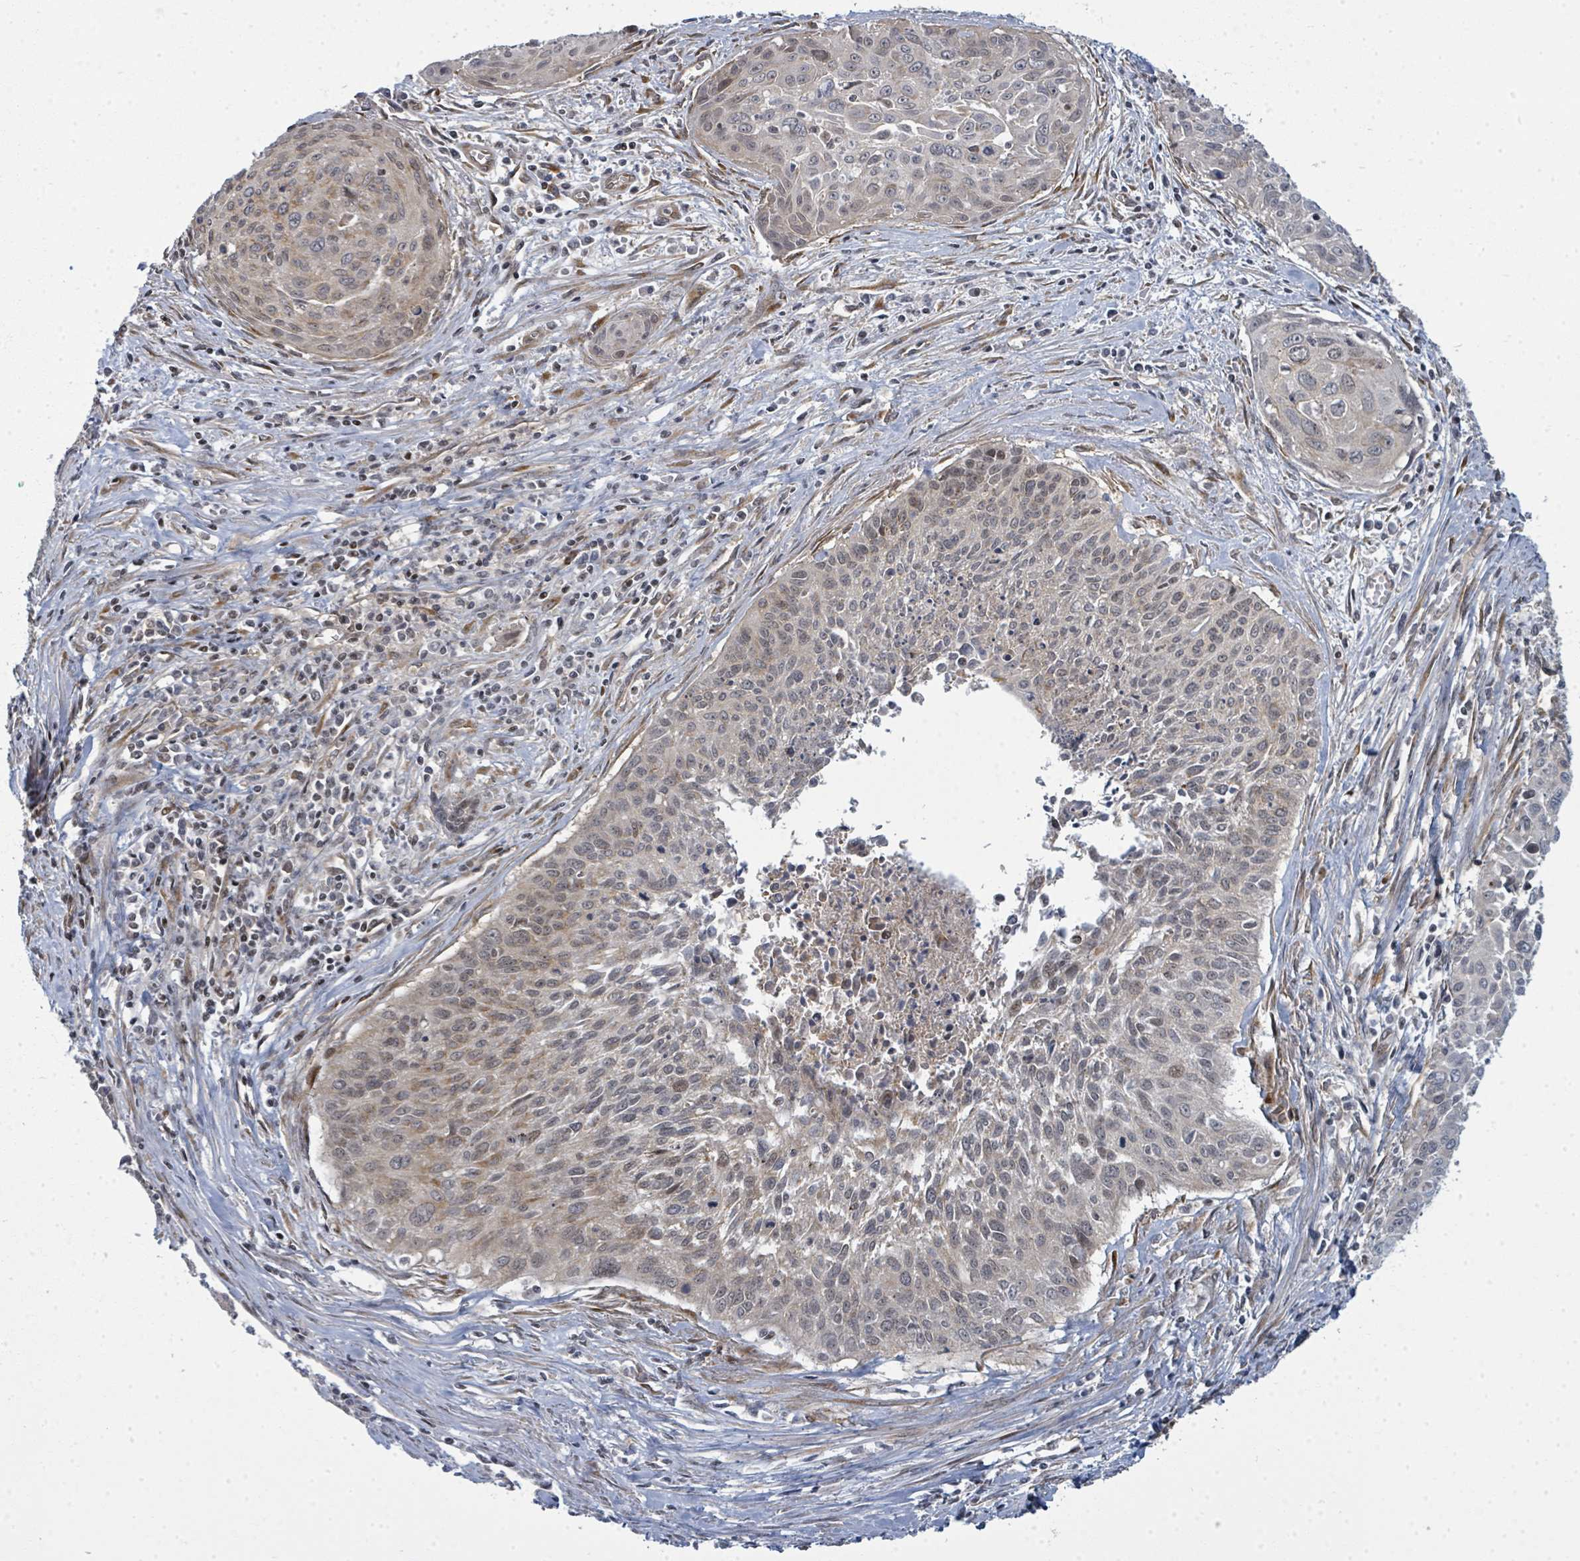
{"staining": {"intensity": "weak", "quantity": "25%-75%", "location": "cytoplasmic/membranous"}, "tissue": "cervical cancer", "cell_type": "Tumor cells", "image_type": "cancer", "snomed": [{"axis": "morphology", "description": "Squamous cell carcinoma, NOS"}, {"axis": "topography", "description": "Cervix"}], "caption": "The immunohistochemical stain labels weak cytoplasmic/membranous positivity in tumor cells of cervical squamous cell carcinoma tissue.", "gene": "PSMG2", "patient": {"sex": "female", "age": 55}}